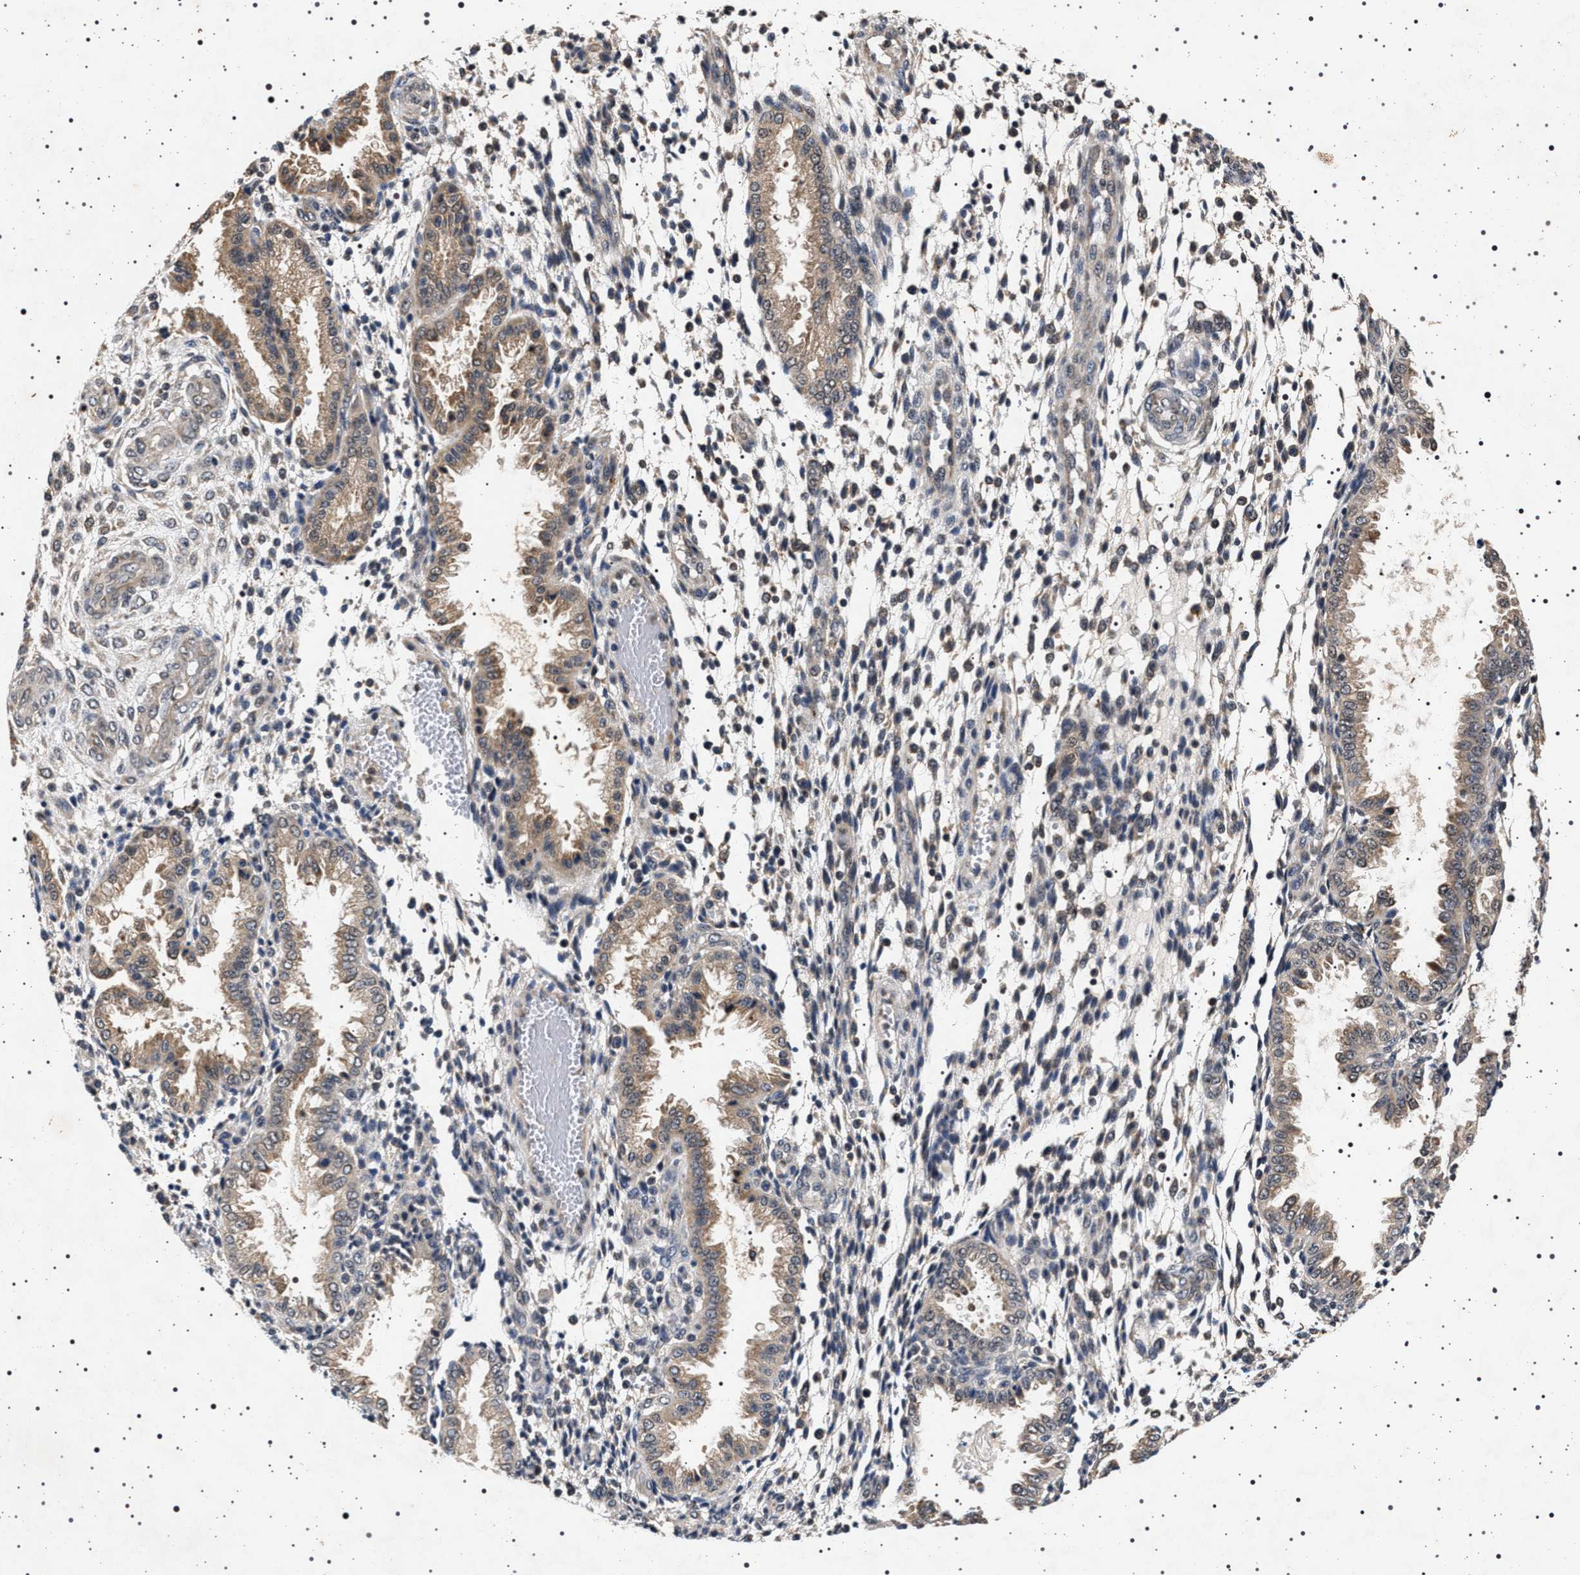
{"staining": {"intensity": "weak", "quantity": ">75%", "location": "cytoplasmic/membranous"}, "tissue": "endometrium", "cell_type": "Cells in endometrial stroma", "image_type": "normal", "snomed": [{"axis": "morphology", "description": "Normal tissue, NOS"}, {"axis": "topography", "description": "Endometrium"}], "caption": "Protein expression analysis of unremarkable endometrium shows weak cytoplasmic/membranous staining in approximately >75% of cells in endometrial stroma. The staining is performed using DAB (3,3'-diaminobenzidine) brown chromogen to label protein expression. The nuclei are counter-stained blue using hematoxylin.", "gene": "CDKN1B", "patient": {"sex": "female", "age": 33}}